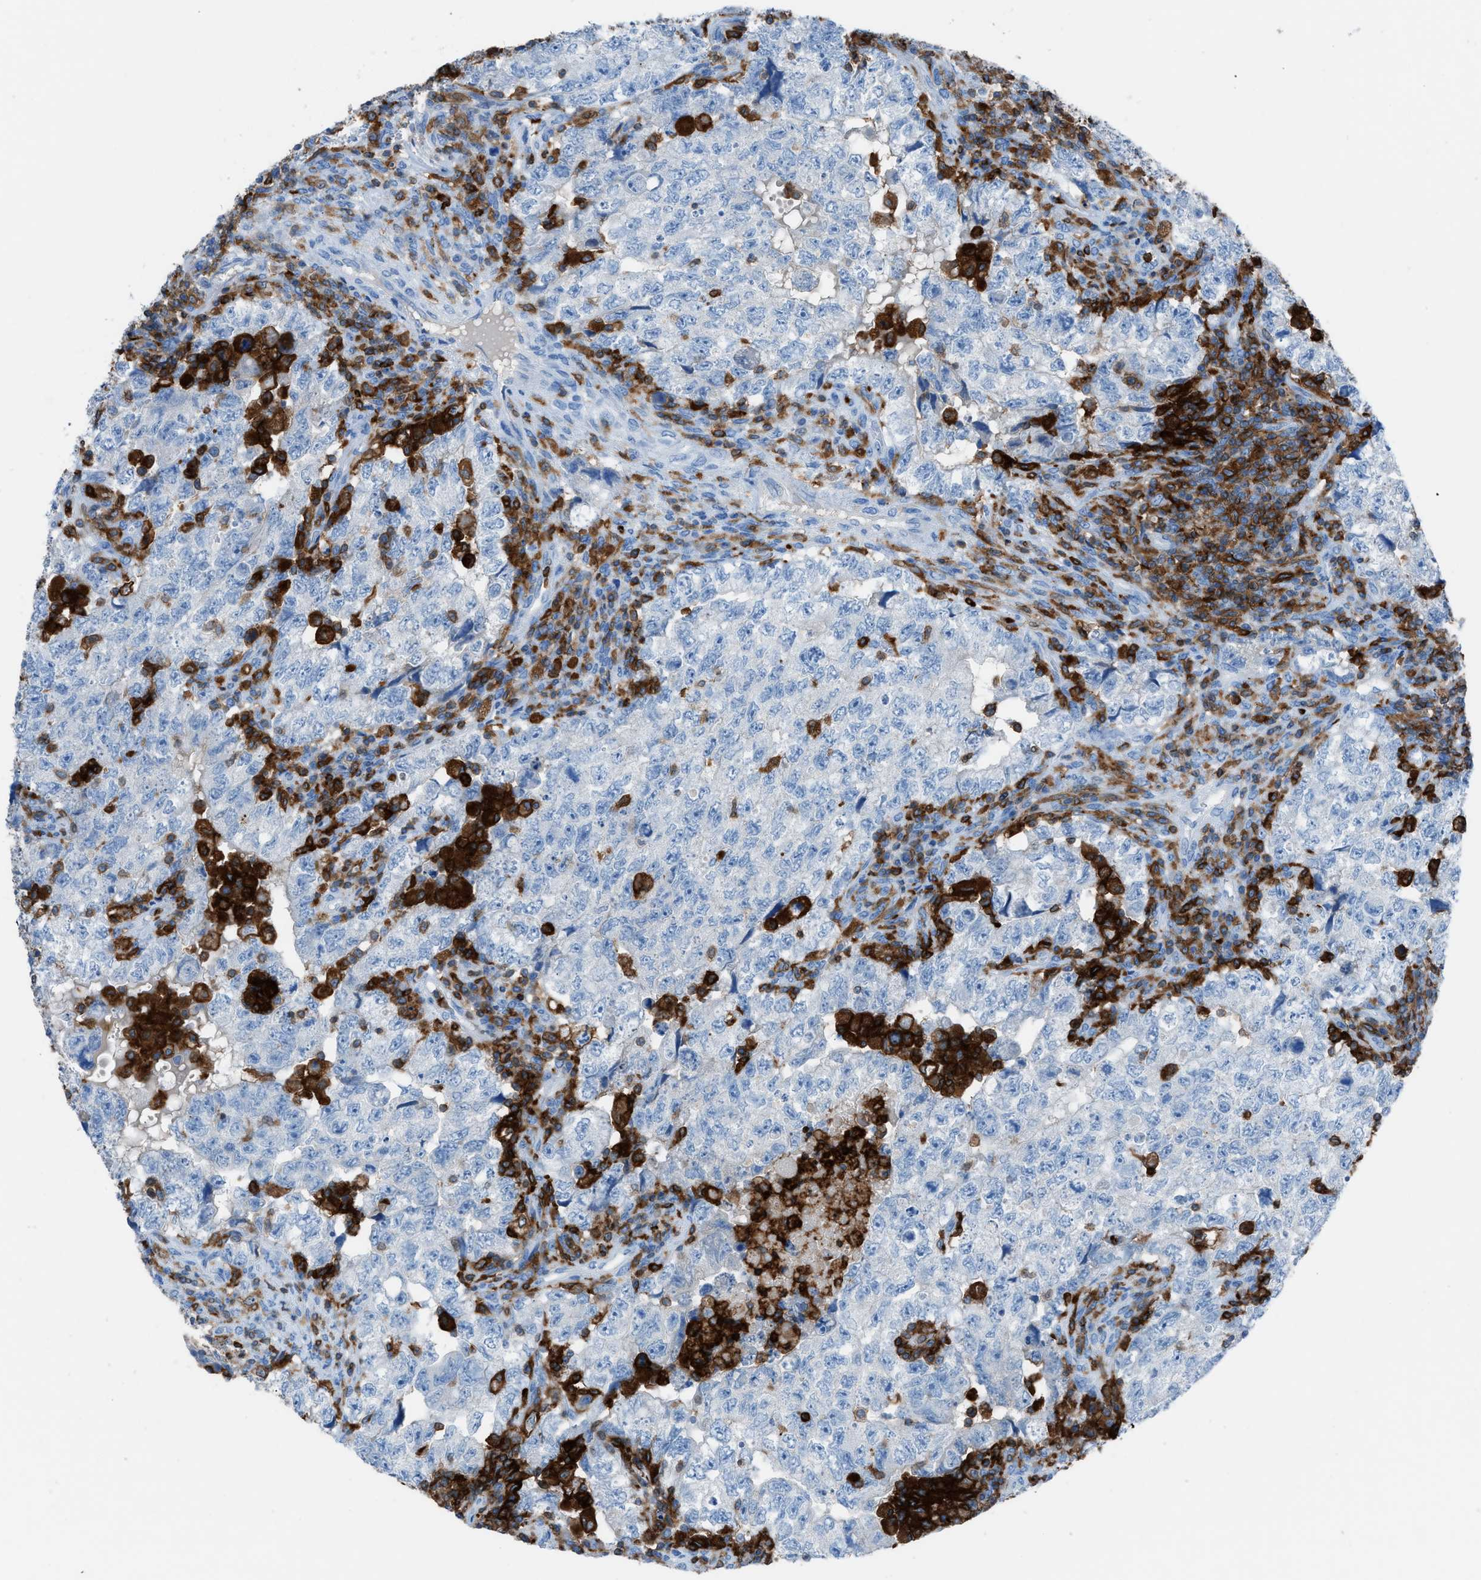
{"staining": {"intensity": "negative", "quantity": "none", "location": "none"}, "tissue": "testis cancer", "cell_type": "Tumor cells", "image_type": "cancer", "snomed": [{"axis": "morphology", "description": "Seminoma, NOS"}, {"axis": "topography", "description": "Testis"}], "caption": "Testis seminoma was stained to show a protein in brown. There is no significant positivity in tumor cells.", "gene": "ITGB2", "patient": {"sex": "male", "age": 22}}